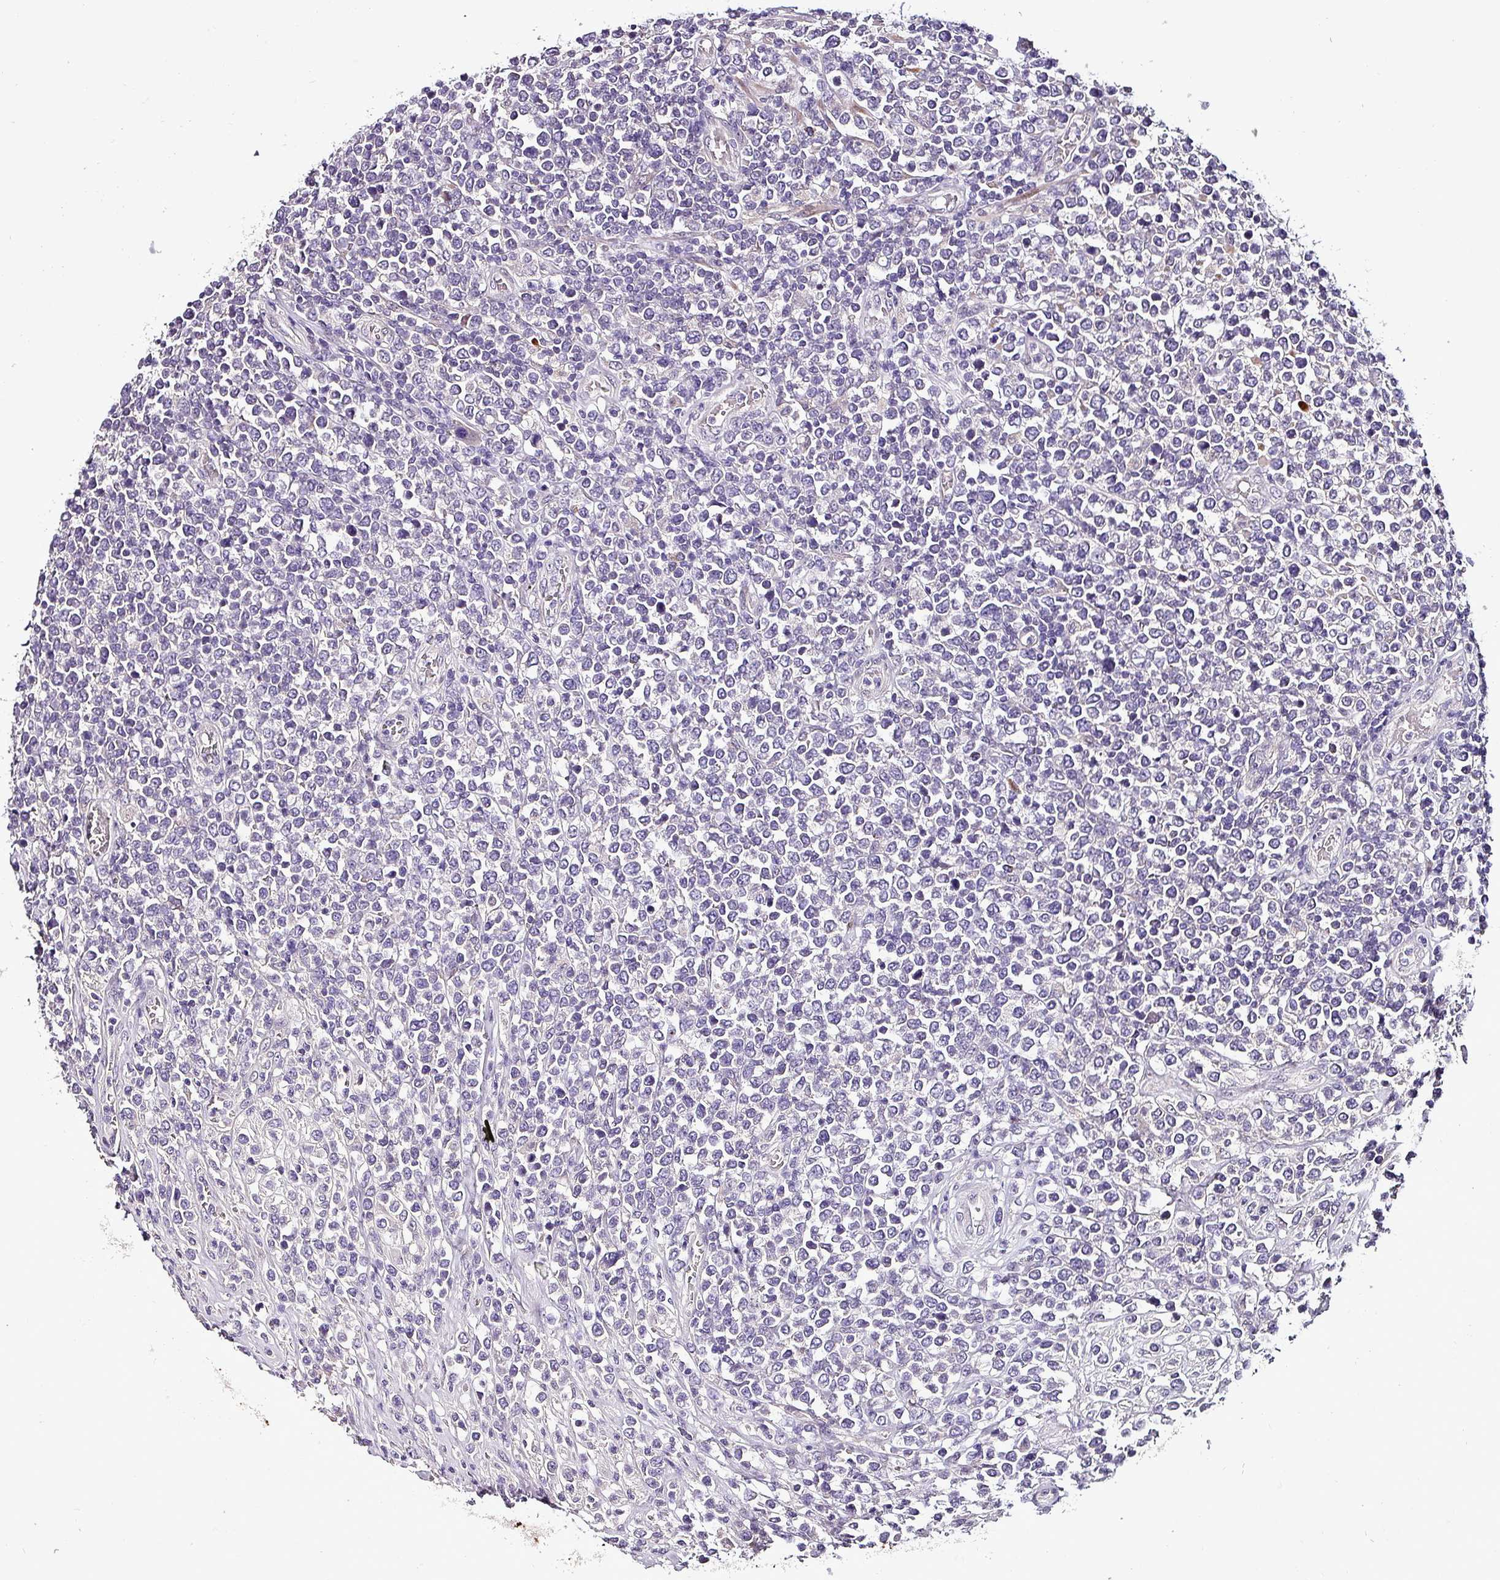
{"staining": {"intensity": "negative", "quantity": "none", "location": "none"}, "tissue": "lymphoma", "cell_type": "Tumor cells", "image_type": "cancer", "snomed": [{"axis": "morphology", "description": "Malignant lymphoma, non-Hodgkin's type, High grade"}, {"axis": "topography", "description": "Soft tissue"}], "caption": "An IHC photomicrograph of lymphoma is shown. There is no staining in tumor cells of lymphoma.", "gene": "GRAPL", "patient": {"sex": "female", "age": 56}}